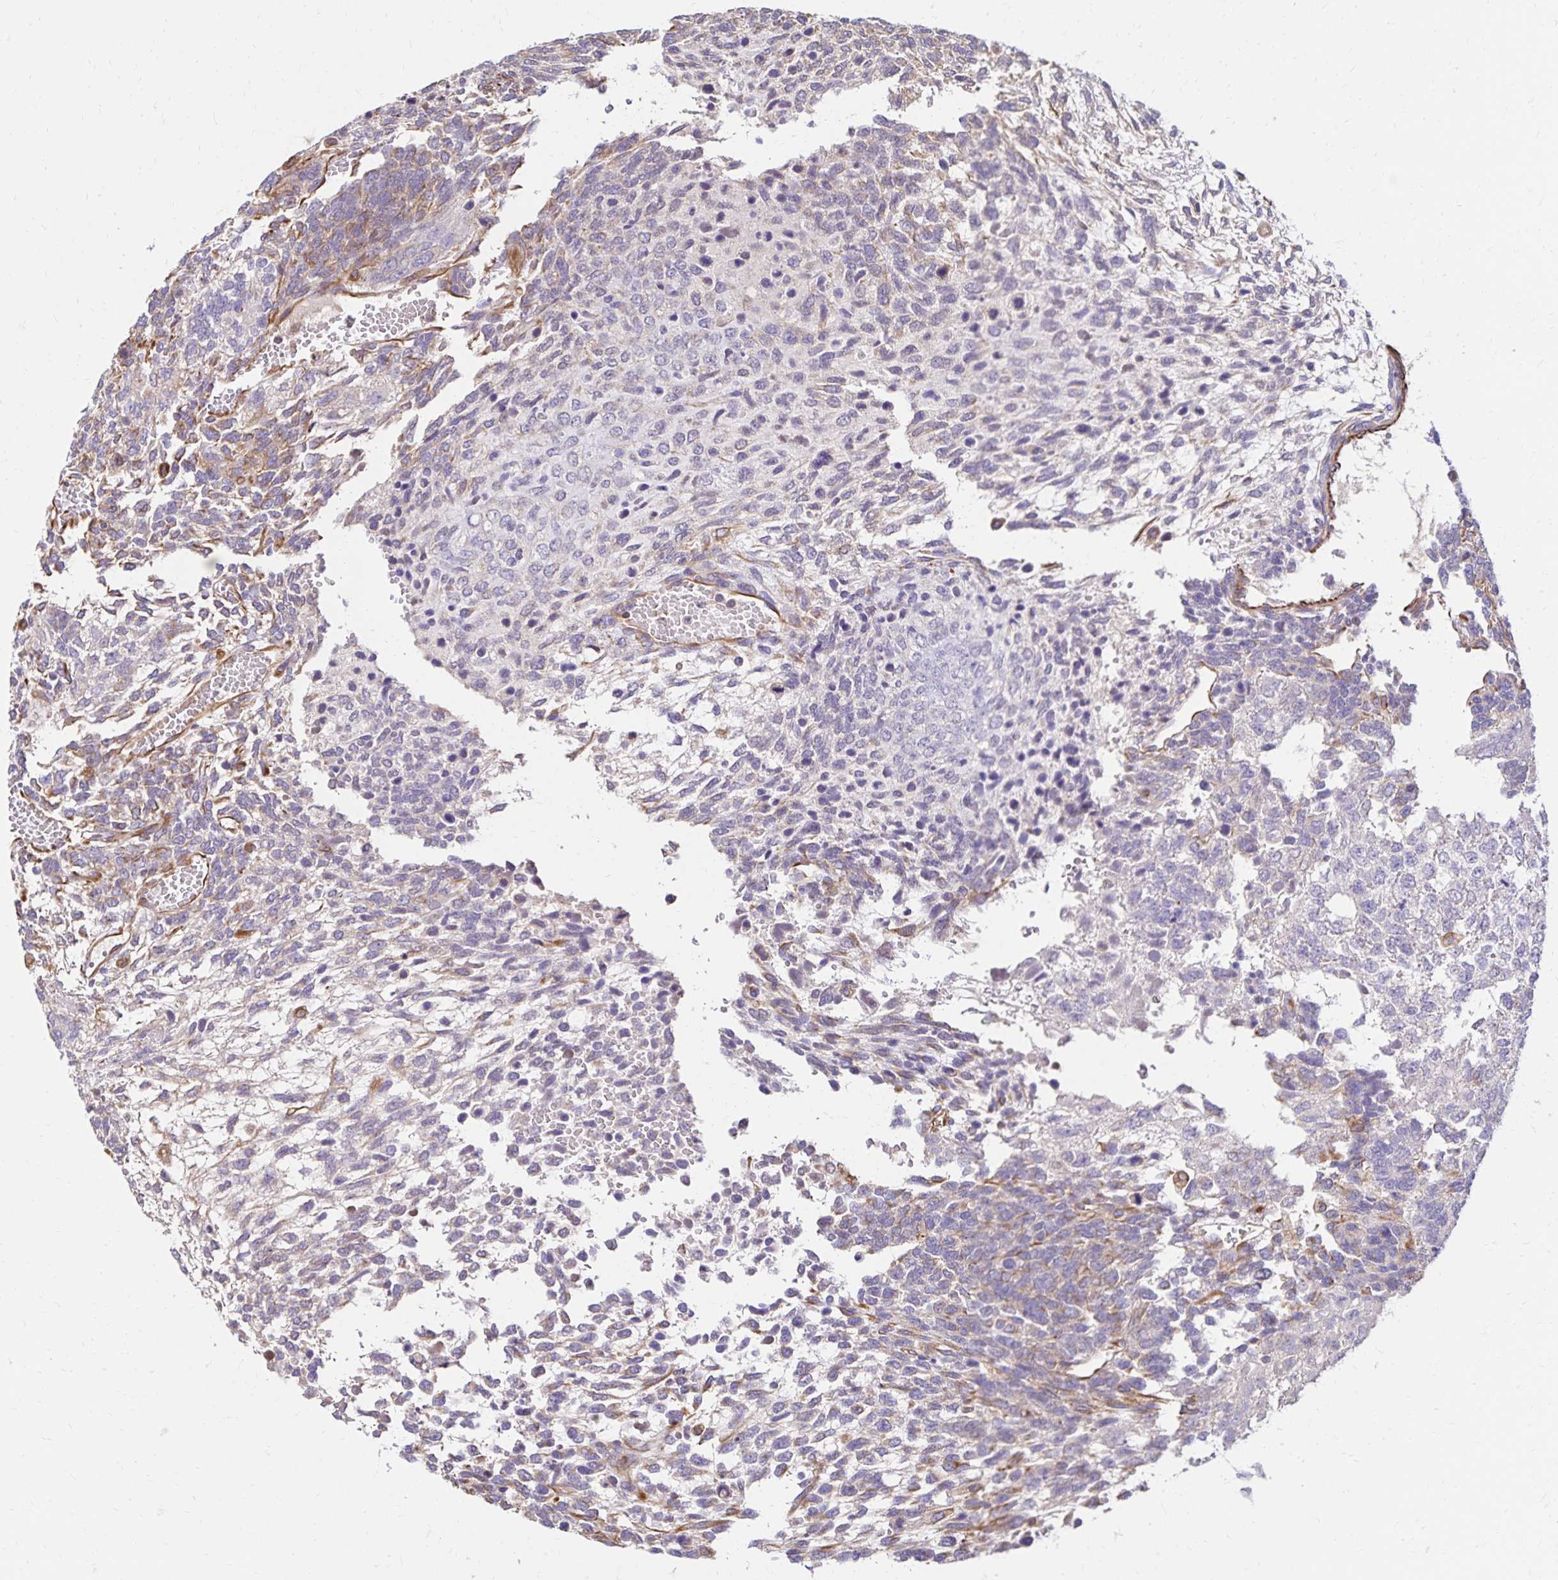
{"staining": {"intensity": "negative", "quantity": "none", "location": "none"}, "tissue": "testis cancer", "cell_type": "Tumor cells", "image_type": "cancer", "snomed": [{"axis": "morphology", "description": "Normal tissue, NOS"}, {"axis": "morphology", "description": "Carcinoma, Embryonal, NOS"}, {"axis": "topography", "description": "Testis"}, {"axis": "topography", "description": "Epididymis"}], "caption": "Immunohistochemical staining of testis cancer (embryonal carcinoma) reveals no significant expression in tumor cells.", "gene": "TRPV6", "patient": {"sex": "male", "age": 23}}